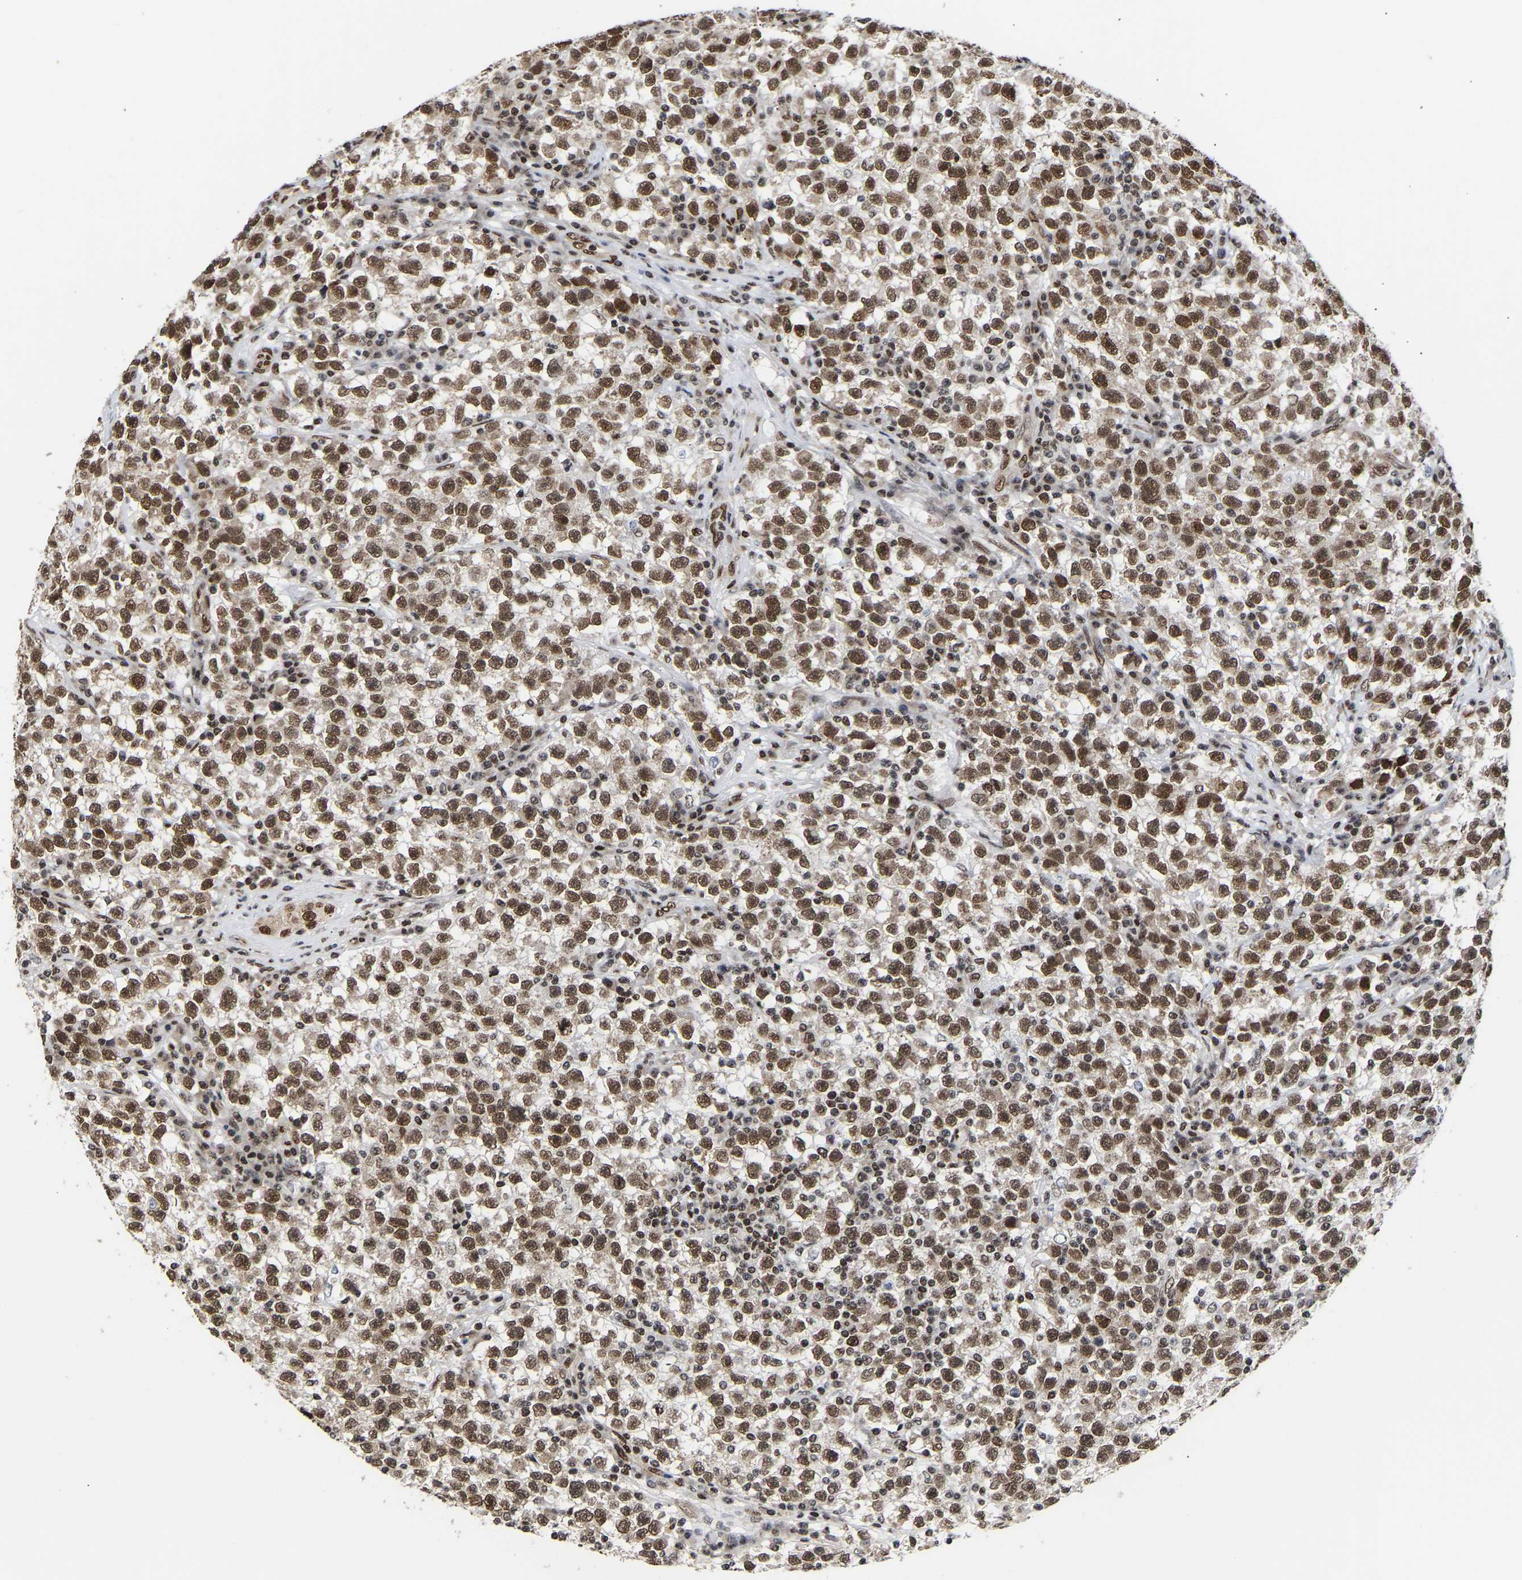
{"staining": {"intensity": "moderate", "quantity": ">75%", "location": "nuclear"}, "tissue": "testis cancer", "cell_type": "Tumor cells", "image_type": "cancer", "snomed": [{"axis": "morphology", "description": "Seminoma, NOS"}, {"axis": "topography", "description": "Testis"}], "caption": "Immunohistochemistry staining of testis cancer (seminoma), which displays medium levels of moderate nuclear staining in approximately >75% of tumor cells indicating moderate nuclear protein staining. The staining was performed using DAB (brown) for protein detection and nuclei were counterstained in hematoxylin (blue).", "gene": "PSIP1", "patient": {"sex": "male", "age": 22}}